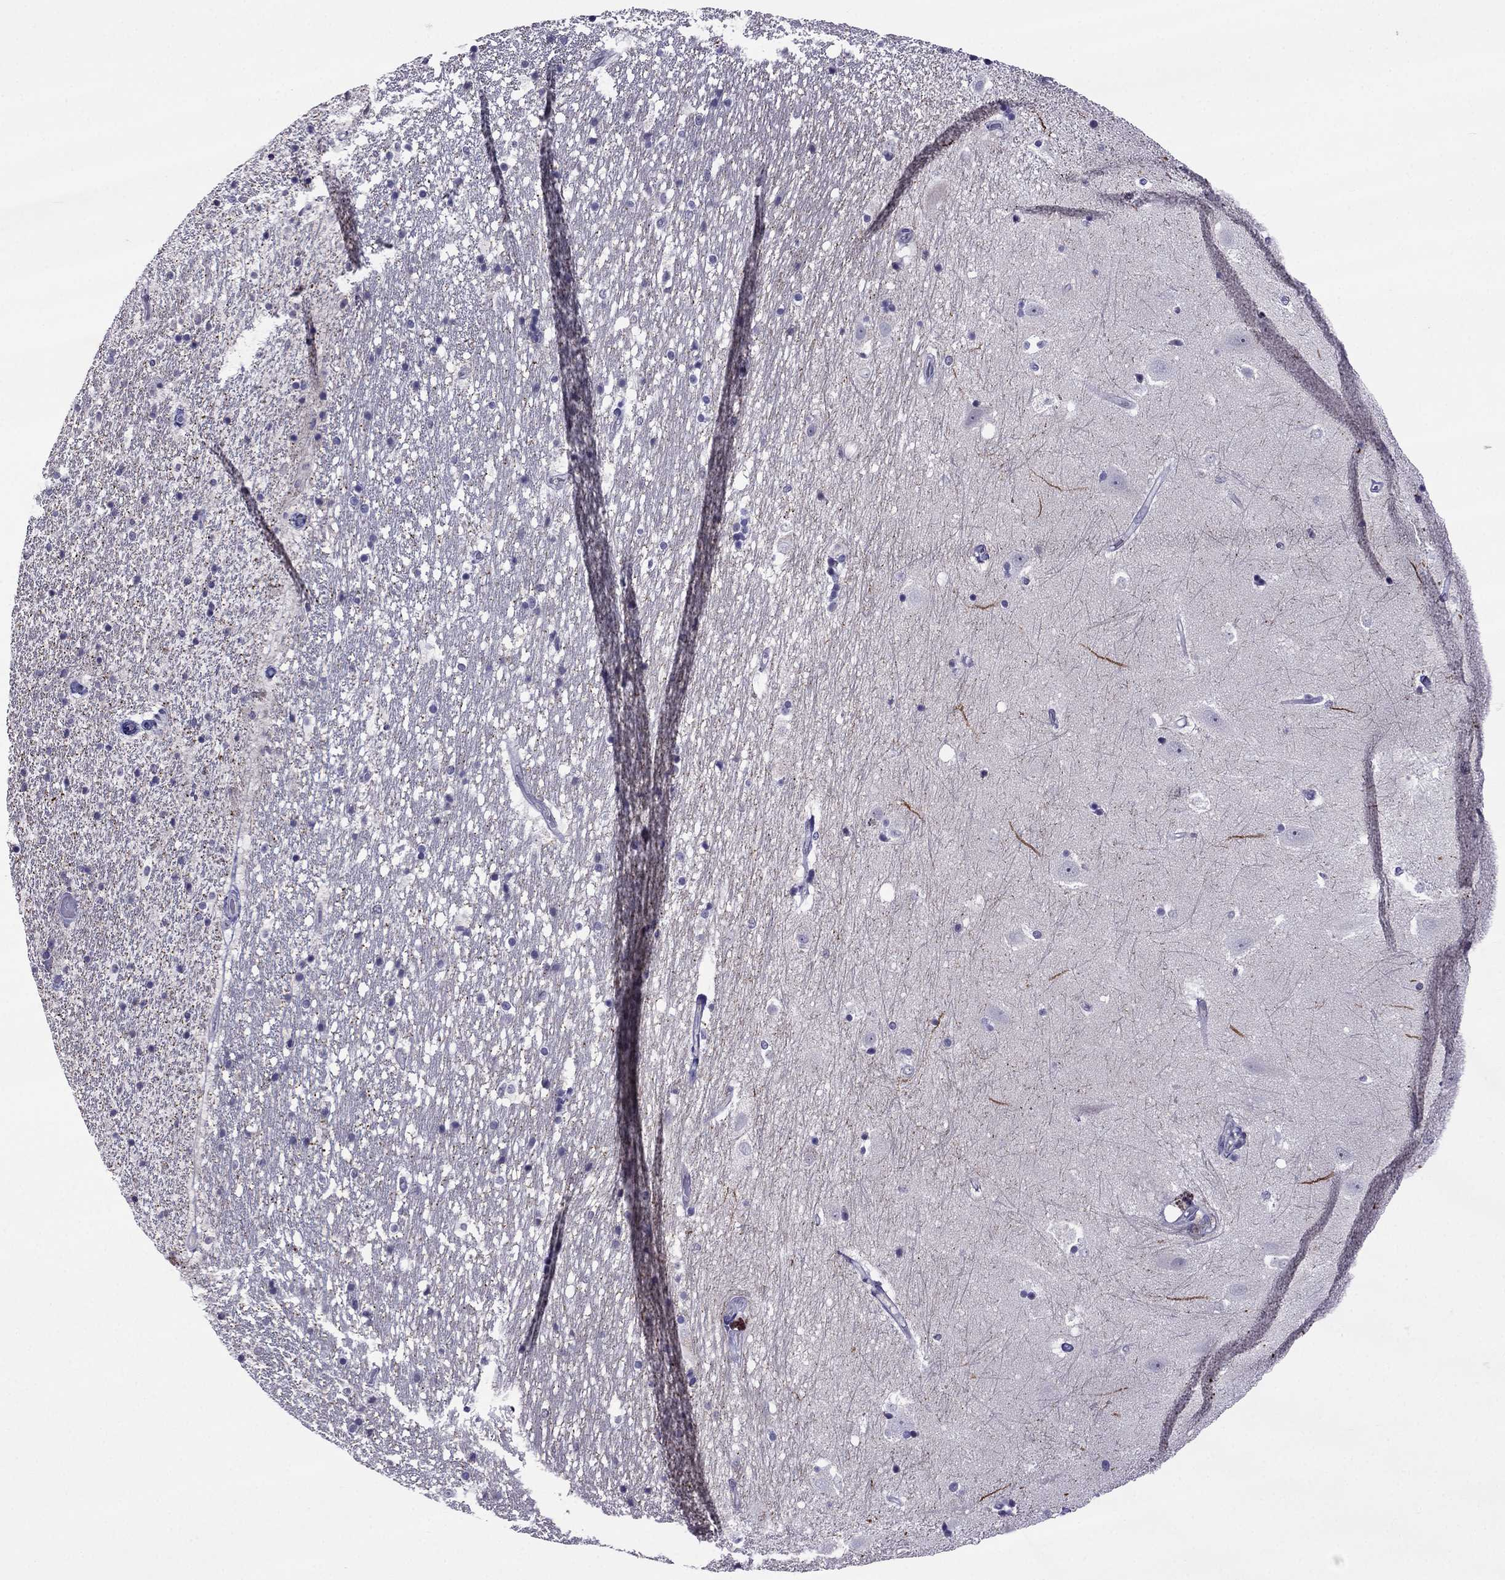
{"staining": {"intensity": "negative", "quantity": "none", "location": "none"}, "tissue": "hippocampus", "cell_type": "Glial cells", "image_type": "normal", "snomed": [{"axis": "morphology", "description": "Normal tissue, NOS"}, {"axis": "topography", "description": "Hippocampus"}], "caption": "Immunohistochemistry of normal human hippocampus displays no expression in glial cells. (Immunohistochemistry (ihc), brightfield microscopy, high magnification).", "gene": "SPTBN4", "patient": {"sex": "male", "age": 49}}